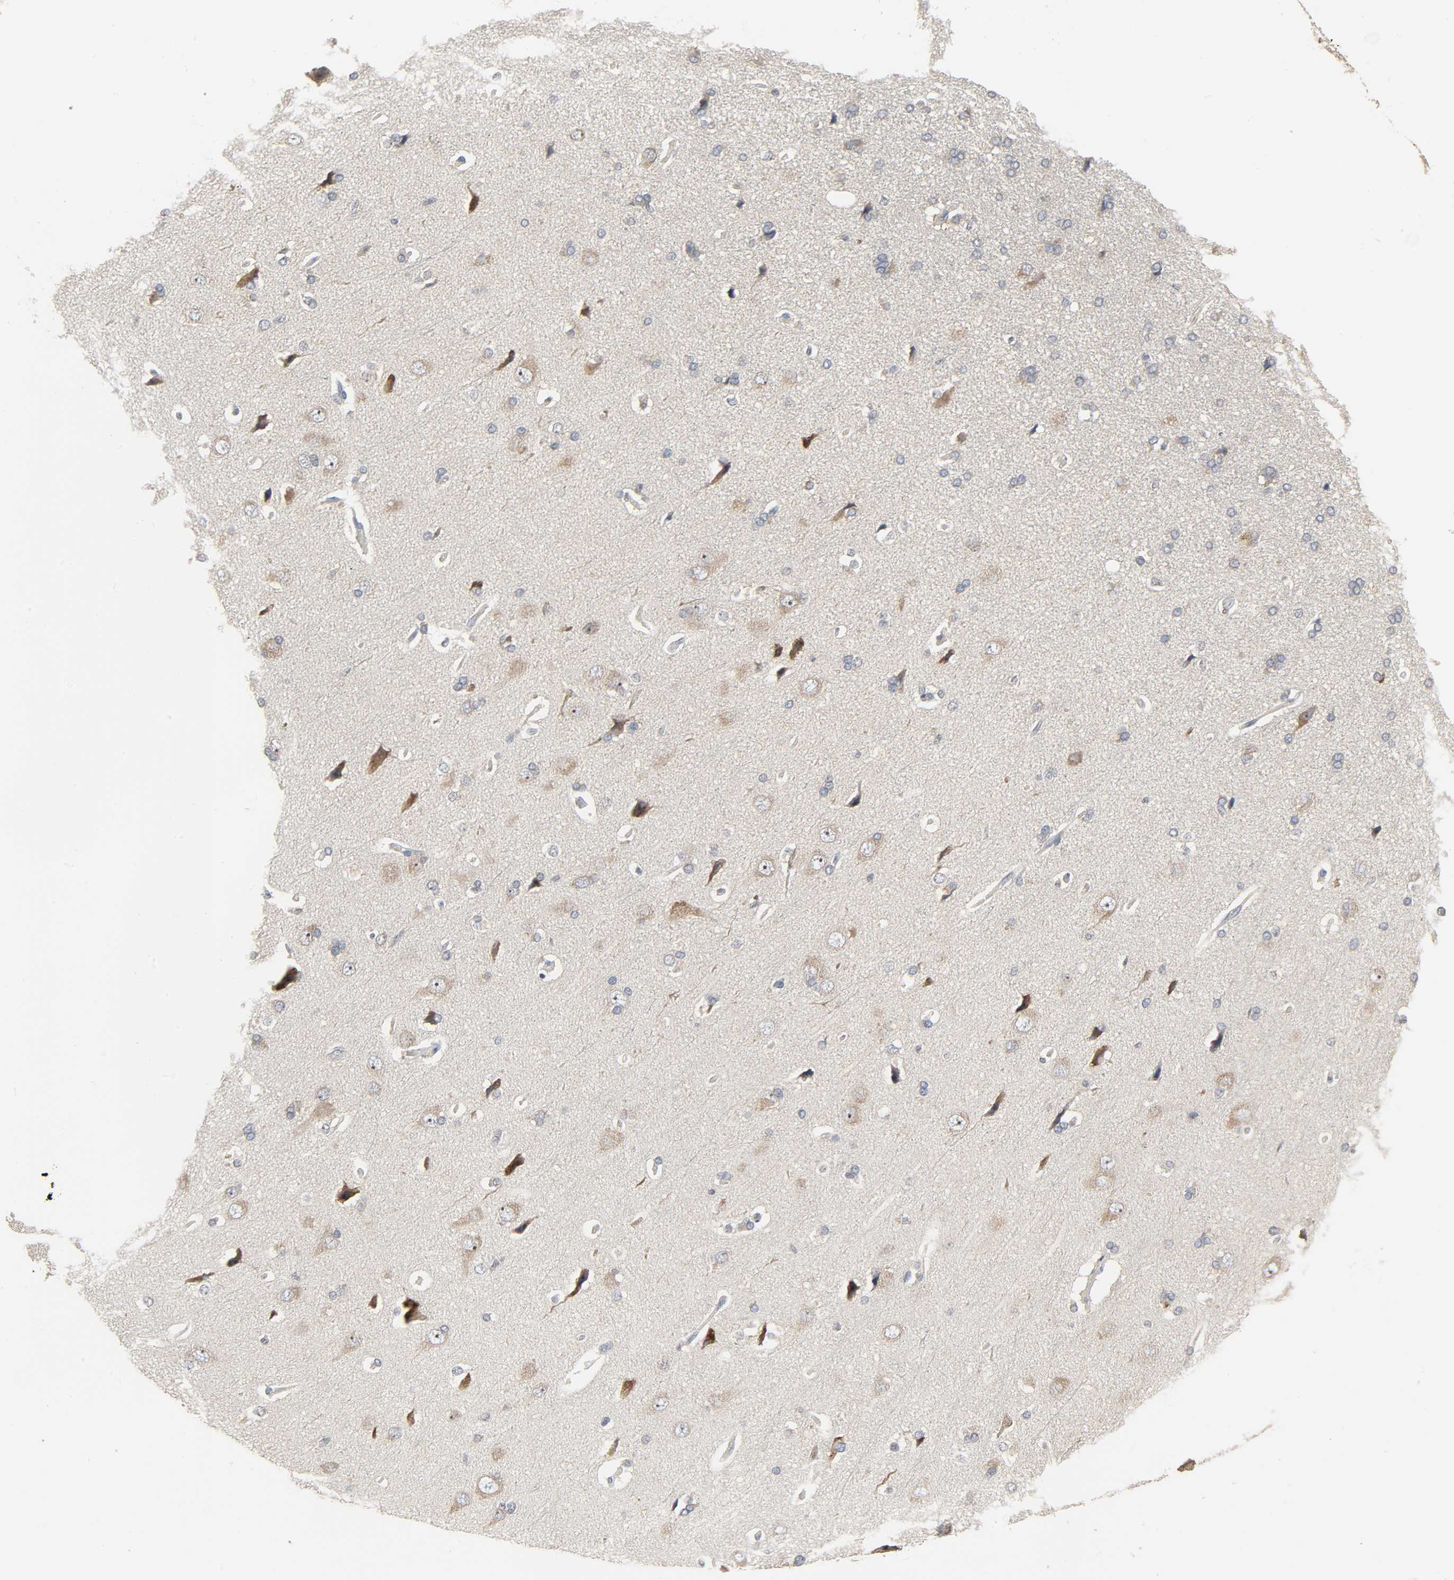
{"staining": {"intensity": "negative", "quantity": "none", "location": "none"}, "tissue": "cerebral cortex", "cell_type": "Endothelial cells", "image_type": "normal", "snomed": [{"axis": "morphology", "description": "Normal tissue, NOS"}, {"axis": "topography", "description": "Cerebral cortex"}], "caption": "Image shows no significant protein positivity in endothelial cells of benign cerebral cortex. Brightfield microscopy of immunohistochemistry stained with DAB (3,3'-diaminobenzidine) (brown) and hematoxylin (blue), captured at high magnification.", "gene": "PLEKHA2", "patient": {"sex": "male", "age": 62}}